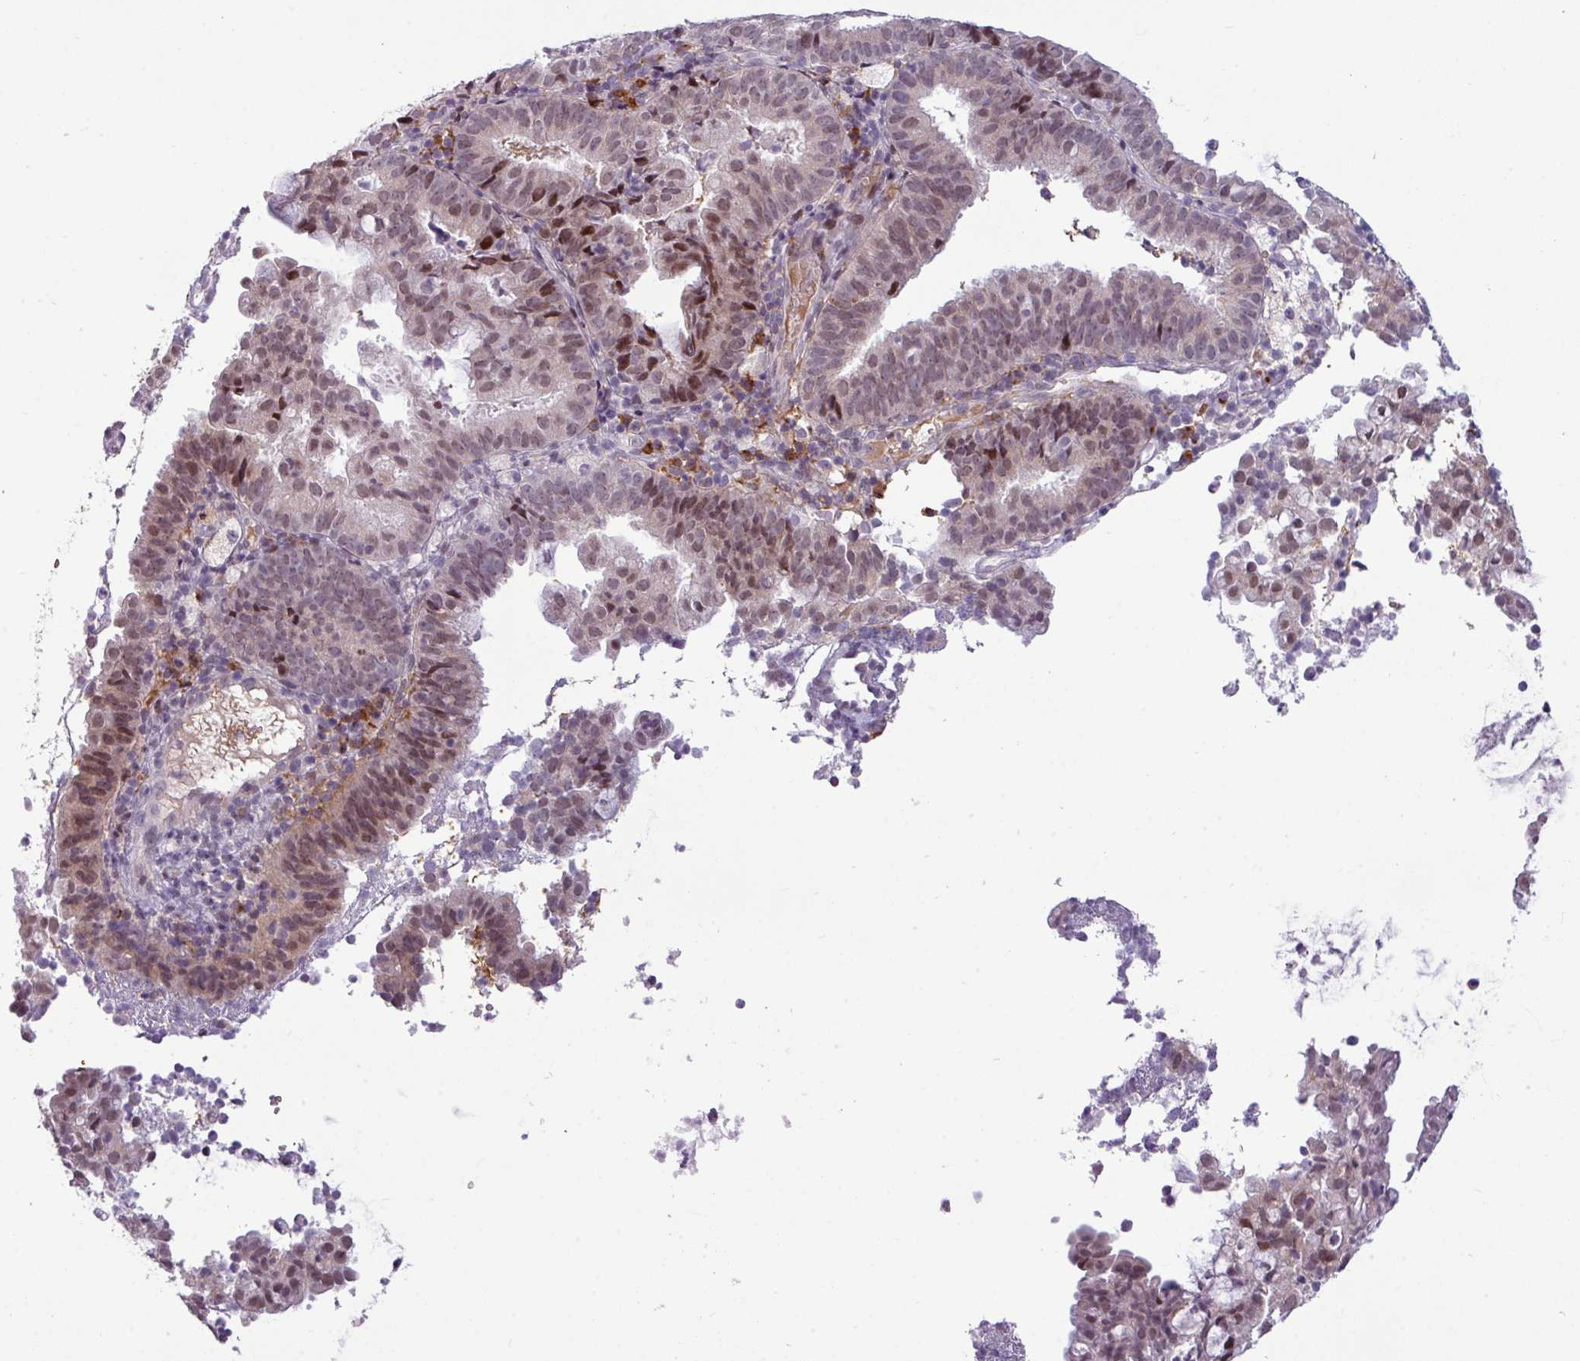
{"staining": {"intensity": "moderate", "quantity": "<25%", "location": "nuclear"}, "tissue": "endometrial cancer", "cell_type": "Tumor cells", "image_type": "cancer", "snomed": [{"axis": "morphology", "description": "Adenocarcinoma, NOS"}, {"axis": "topography", "description": "Endometrium"}], "caption": "High-magnification brightfield microscopy of endometrial cancer (adenocarcinoma) stained with DAB (brown) and counterstained with hematoxylin (blue). tumor cells exhibit moderate nuclear staining is appreciated in about<25% of cells. (DAB = brown stain, brightfield microscopy at high magnification).", "gene": "SLC66A2", "patient": {"sex": "female", "age": 80}}